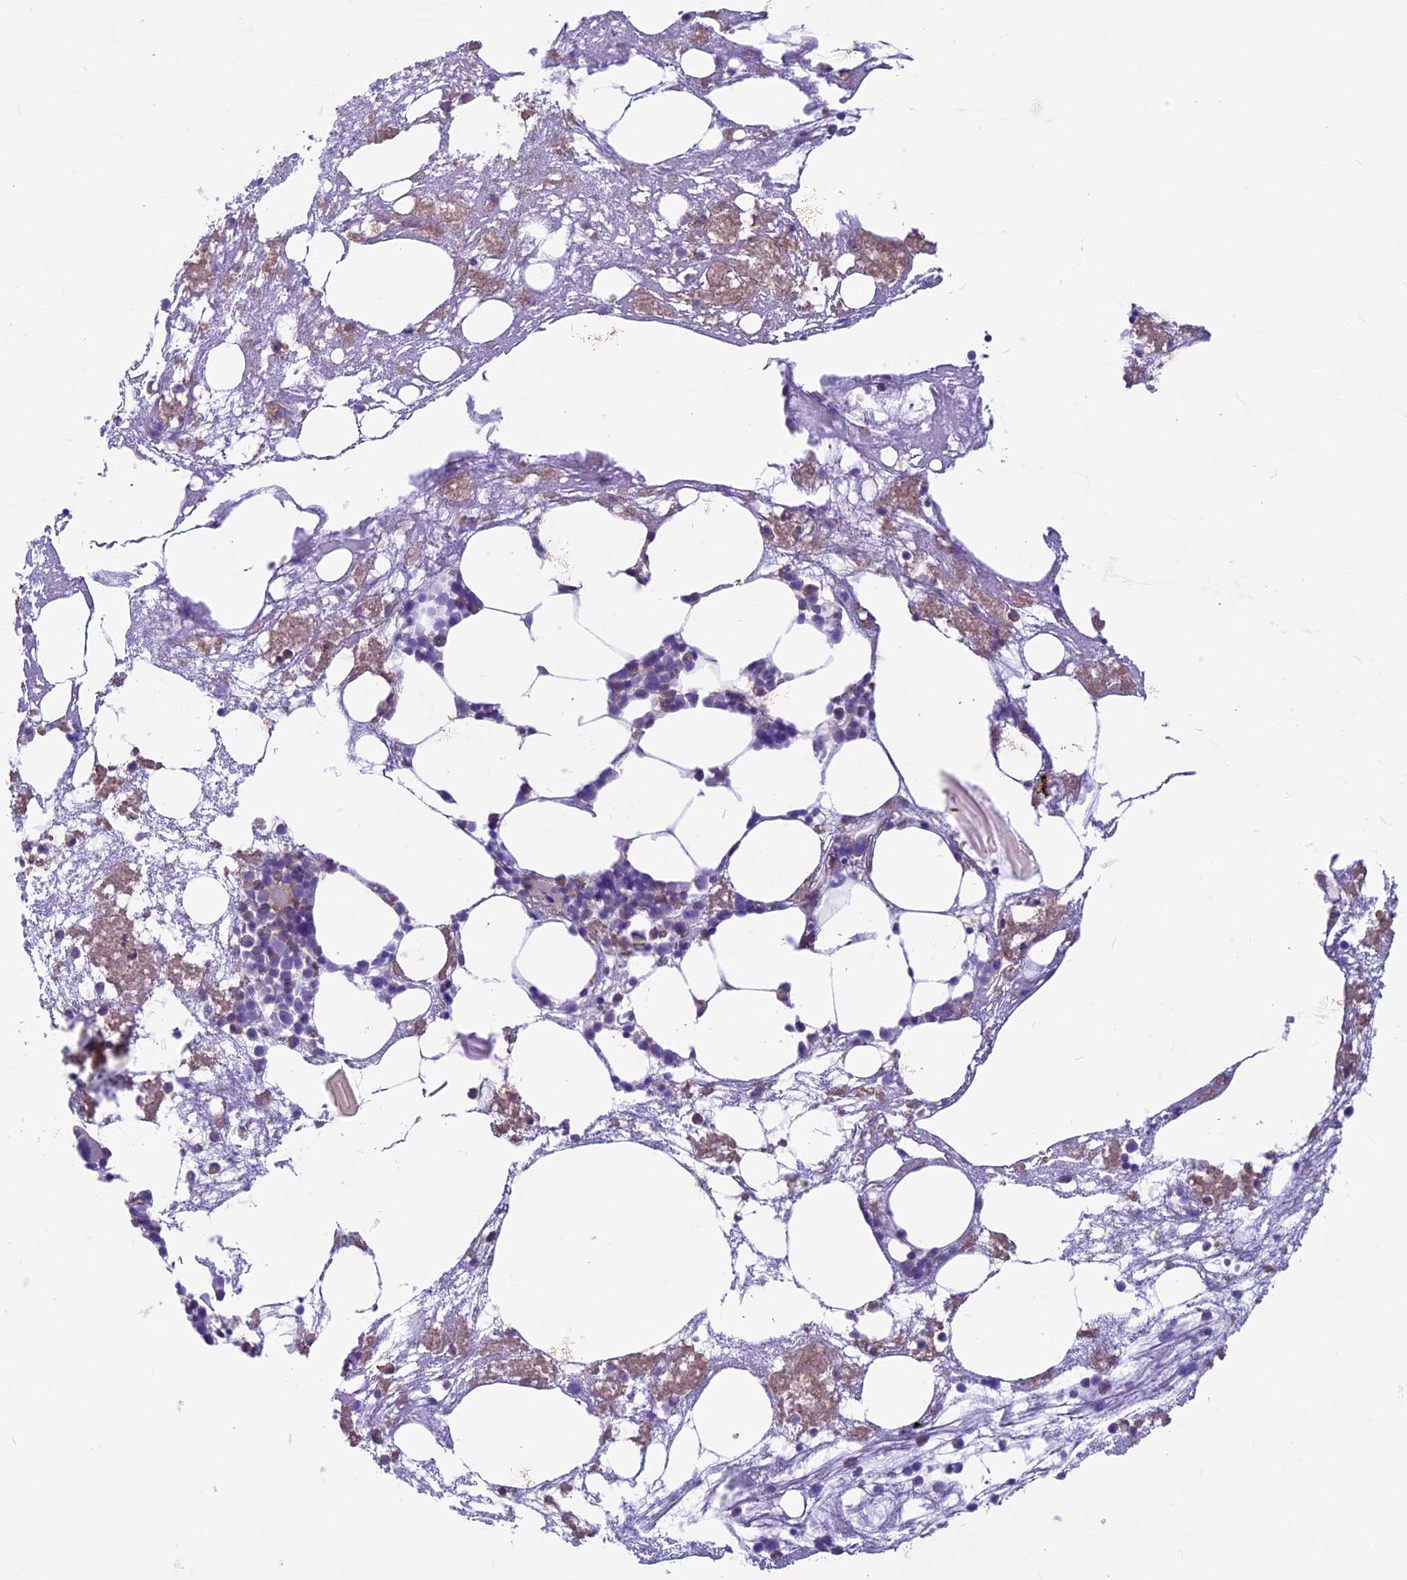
{"staining": {"intensity": "negative", "quantity": "none", "location": "none"}, "tissue": "bone marrow", "cell_type": "Hematopoietic cells", "image_type": "normal", "snomed": [{"axis": "morphology", "description": "Normal tissue, NOS"}, {"axis": "topography", "description": "Bone marrow"}], "caption": "An image of bone marrow stained for a protein exhibits no brown staining in hematopoietic cells.", "gene": "CDAN1", "patient": {"sex": "male", "age": 80}}